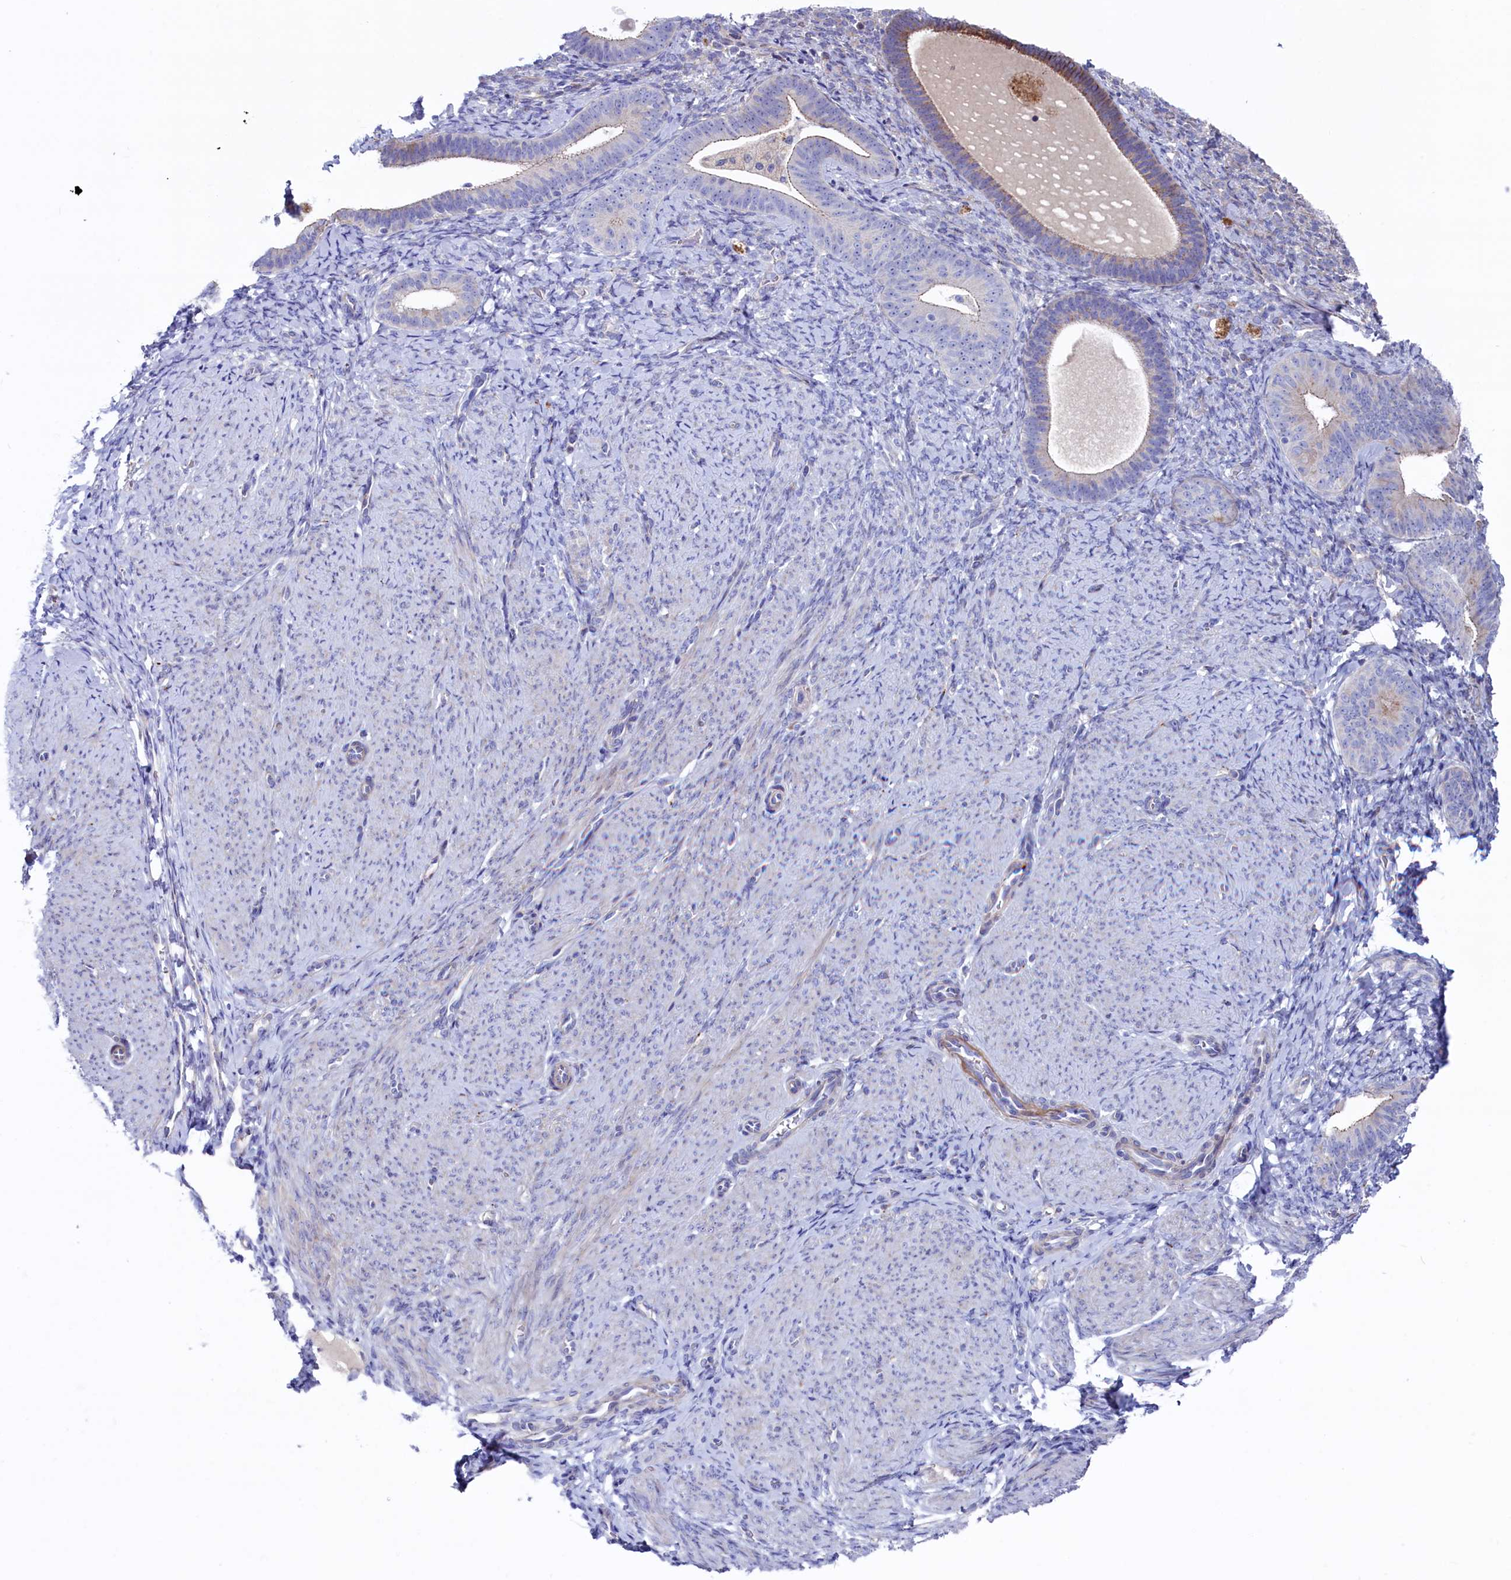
{"staining": {"intensity": "negative", "quantity": "none", "location": "none"}, "tissue": "endometrium", "cell_type": "Cells in endometrial stroma", "image_type": "normal", "snomed": [{"axis": "morphology", "description": "Normal tissue, NOS"}, {"axis": "topography", "description": "Endometrium"}], "caption": "DAB (3,3'-diaminobenzidine) immunohistochemical staining of benign human endometrium shows no significant positivity in cells in endometrial stroma.", "gene": "NUDT7", "patient": {"sex": "female", "age": 65}}